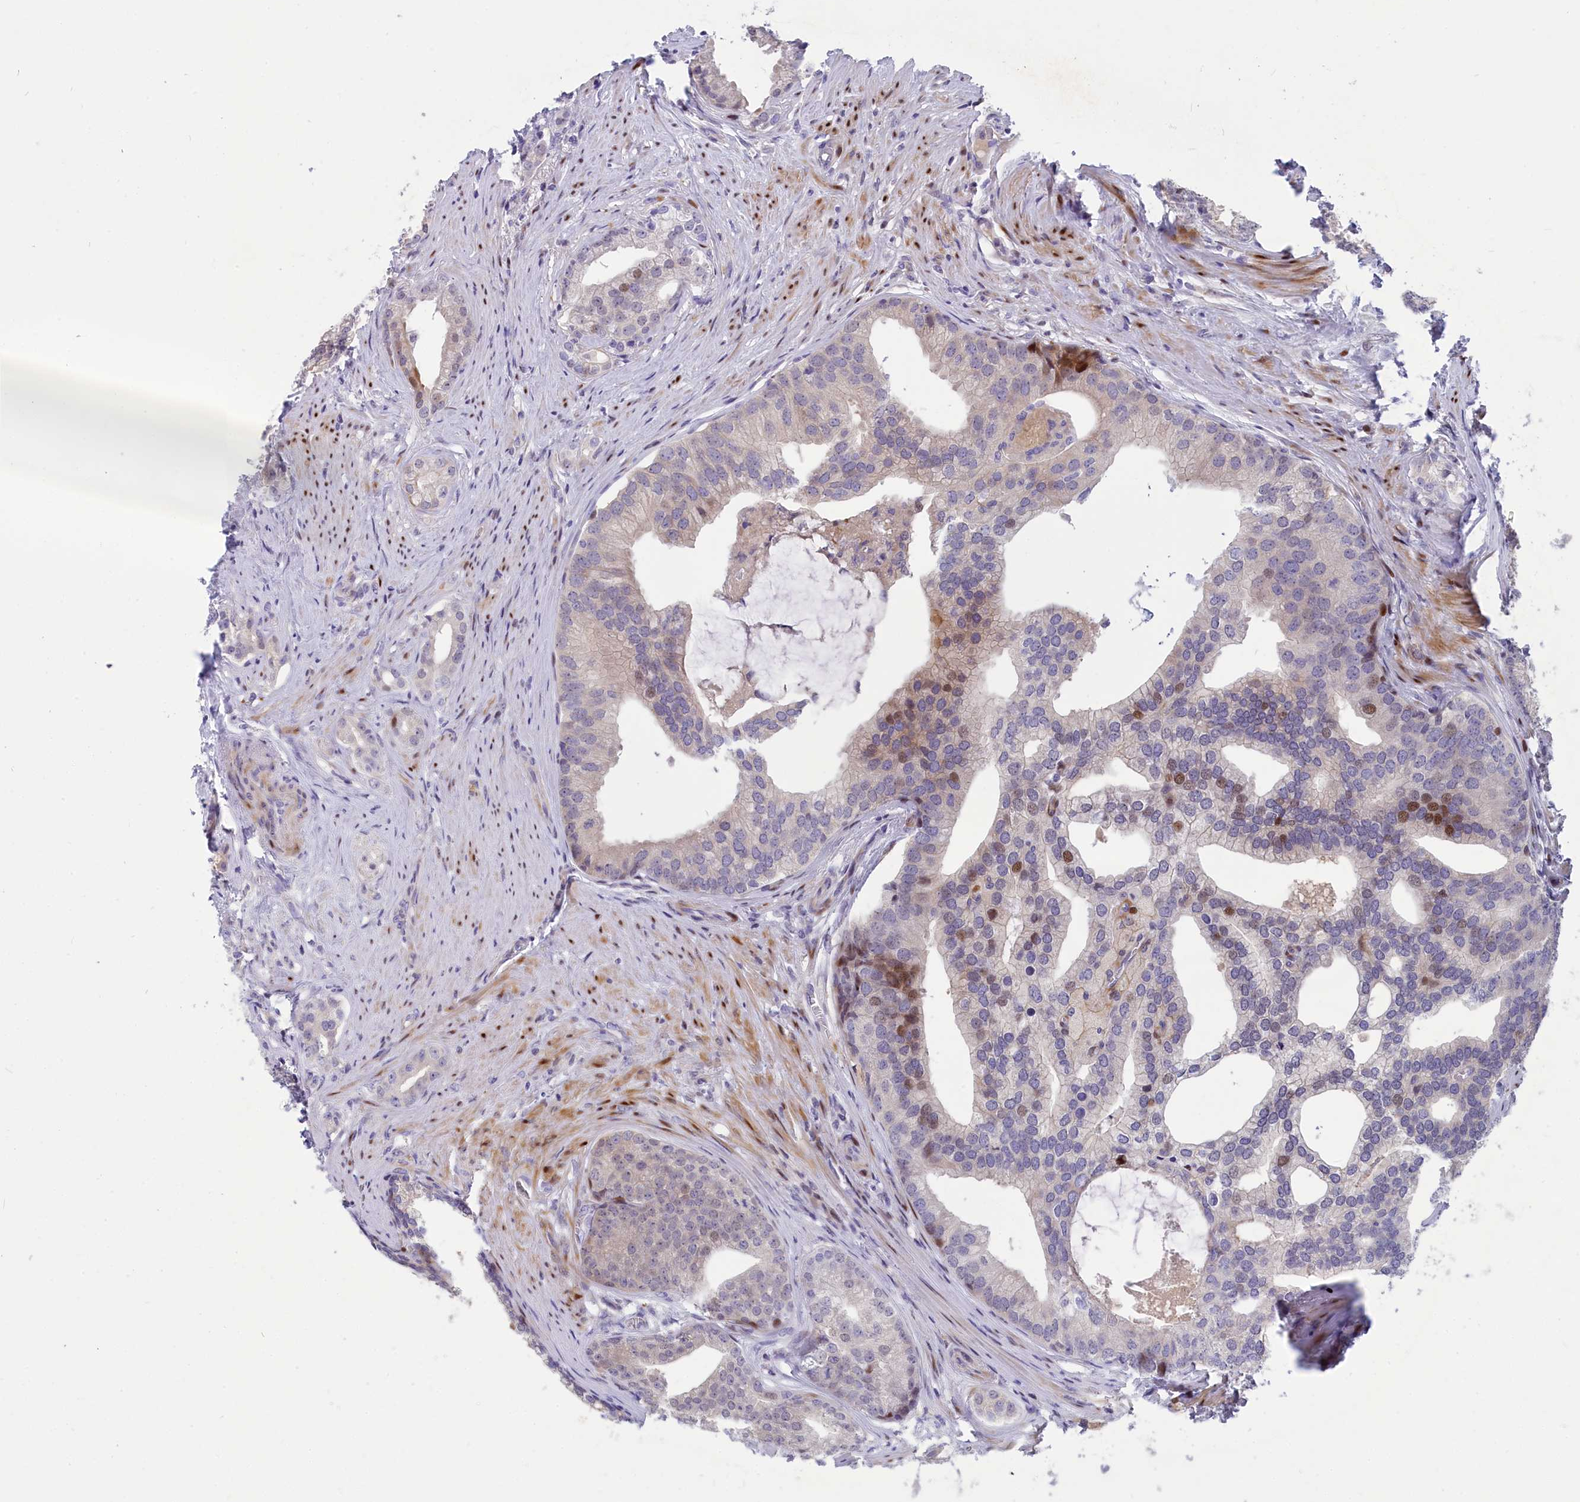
{"staining": {"intensity": "moderate", "quantity": "<25%", "location": "nuclear"}, "tissue": "prostate cancer", "cell_type": "Tumor cells", "image_type": "cancer", "snomed": [{"axis": "morphology", "description": "Adenocarcinoma, Low grade"}, {"axis": "topography", "description": "Prostate"}], "caption": "A brown stain labels moderate nuclear expression of a protein in adenocarcinoma (low-grade) (prostate) tumor cells. (brown staining indicates protein expression, while blue staining denotes nuclei).", "gene": "NKPD1", "patient": {"sex": "male", "age": 71}}